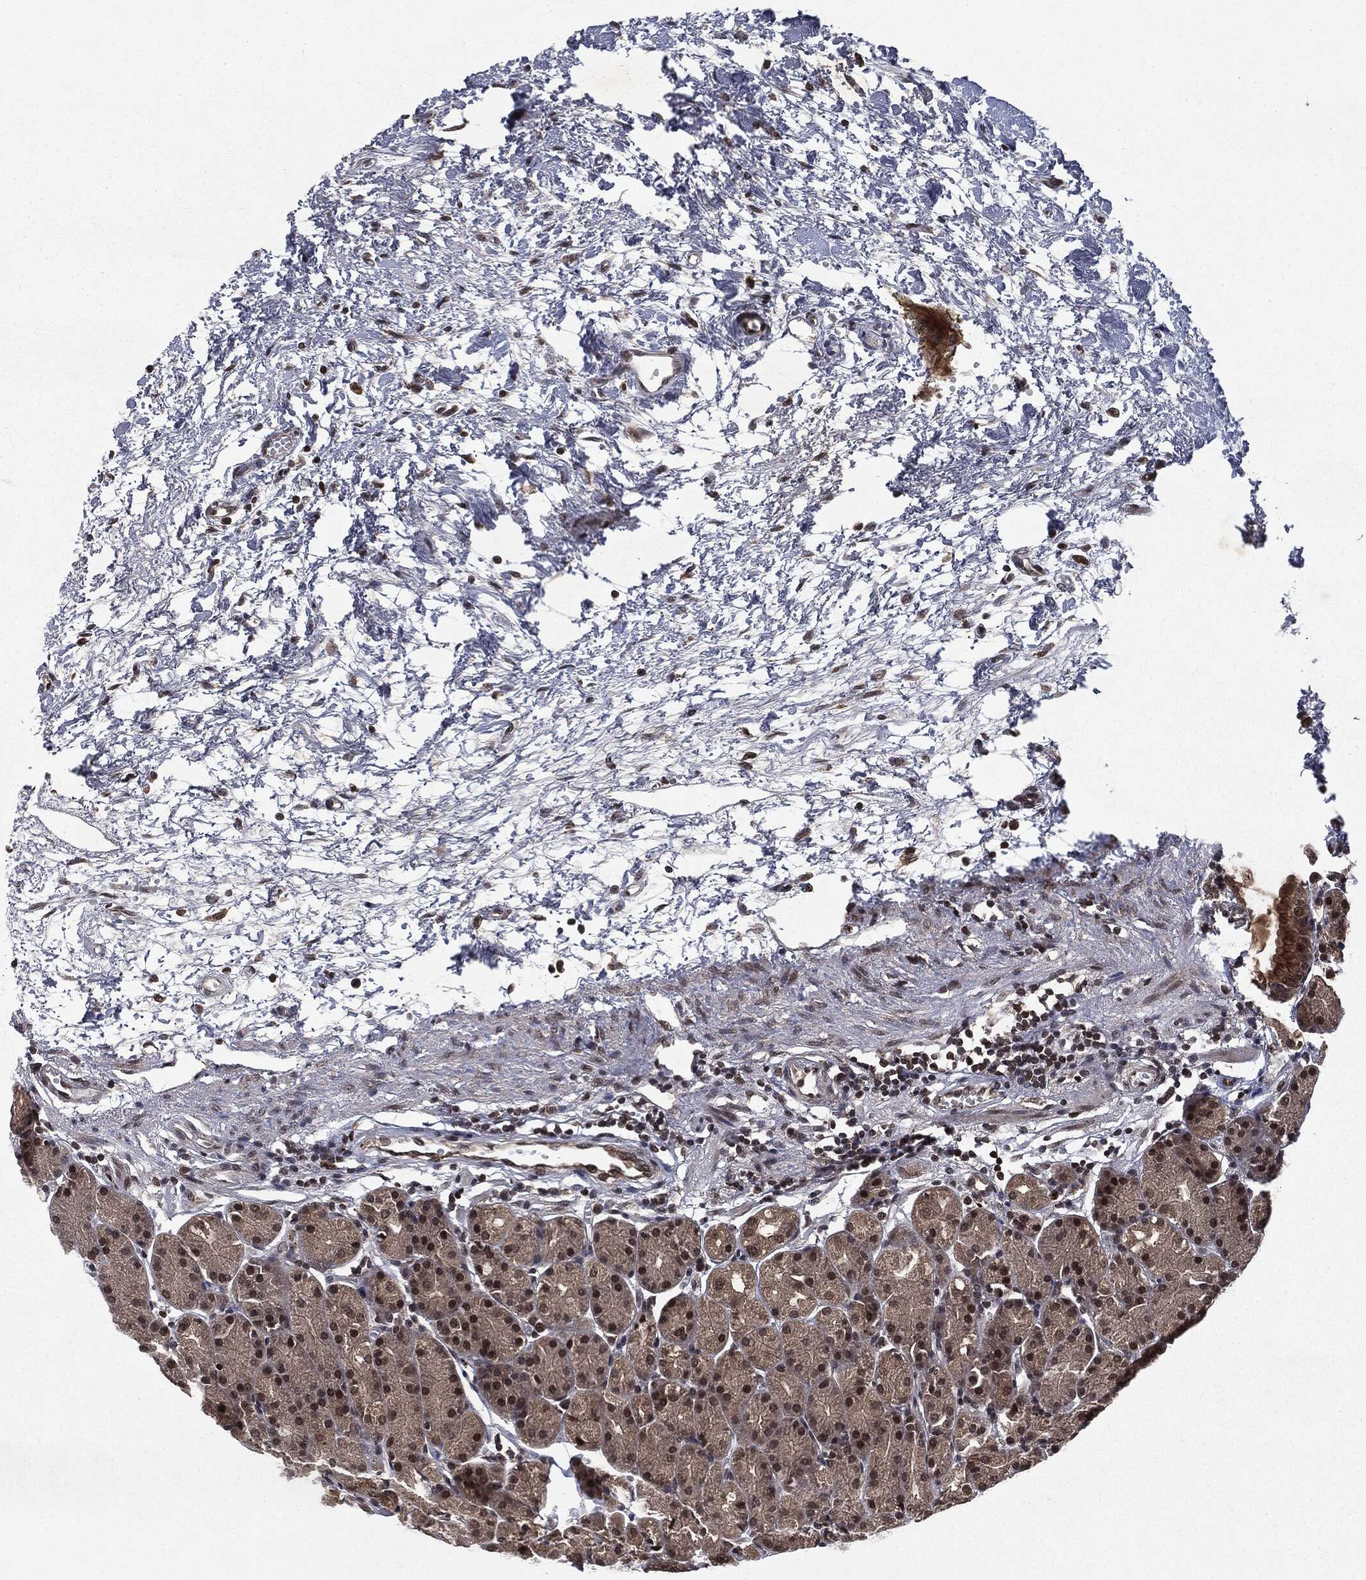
{"staining": {"intensity": "strong", "quantity": "<25%", "location": "cytoplasmic/membranous,nuclear"}, "tissue": "stomach", "cell_type": "Glandular cells", "image_type": "normal", "snomed": [{"axis": "morphology", "description": "Normal tissue, NOS"}, {"axis": "morphology", "description": "Adenocarcinoma, NOS"}, {"axis": "topography", "description": "Stomach"}], "caption": "Protein expression analysis of benign human stomach reveals strong cytoplasmic/membranous,nuclear expression in about <25% of glandular cells. The protein of interest is stained brown, and the nuclei are stained in blue (DAB (3,3'-diaminobenzidine) IHC with brightfield microscopy, high magnification).", "gene": "STAU2", "patient": {"sex": "female", "age": 81}}